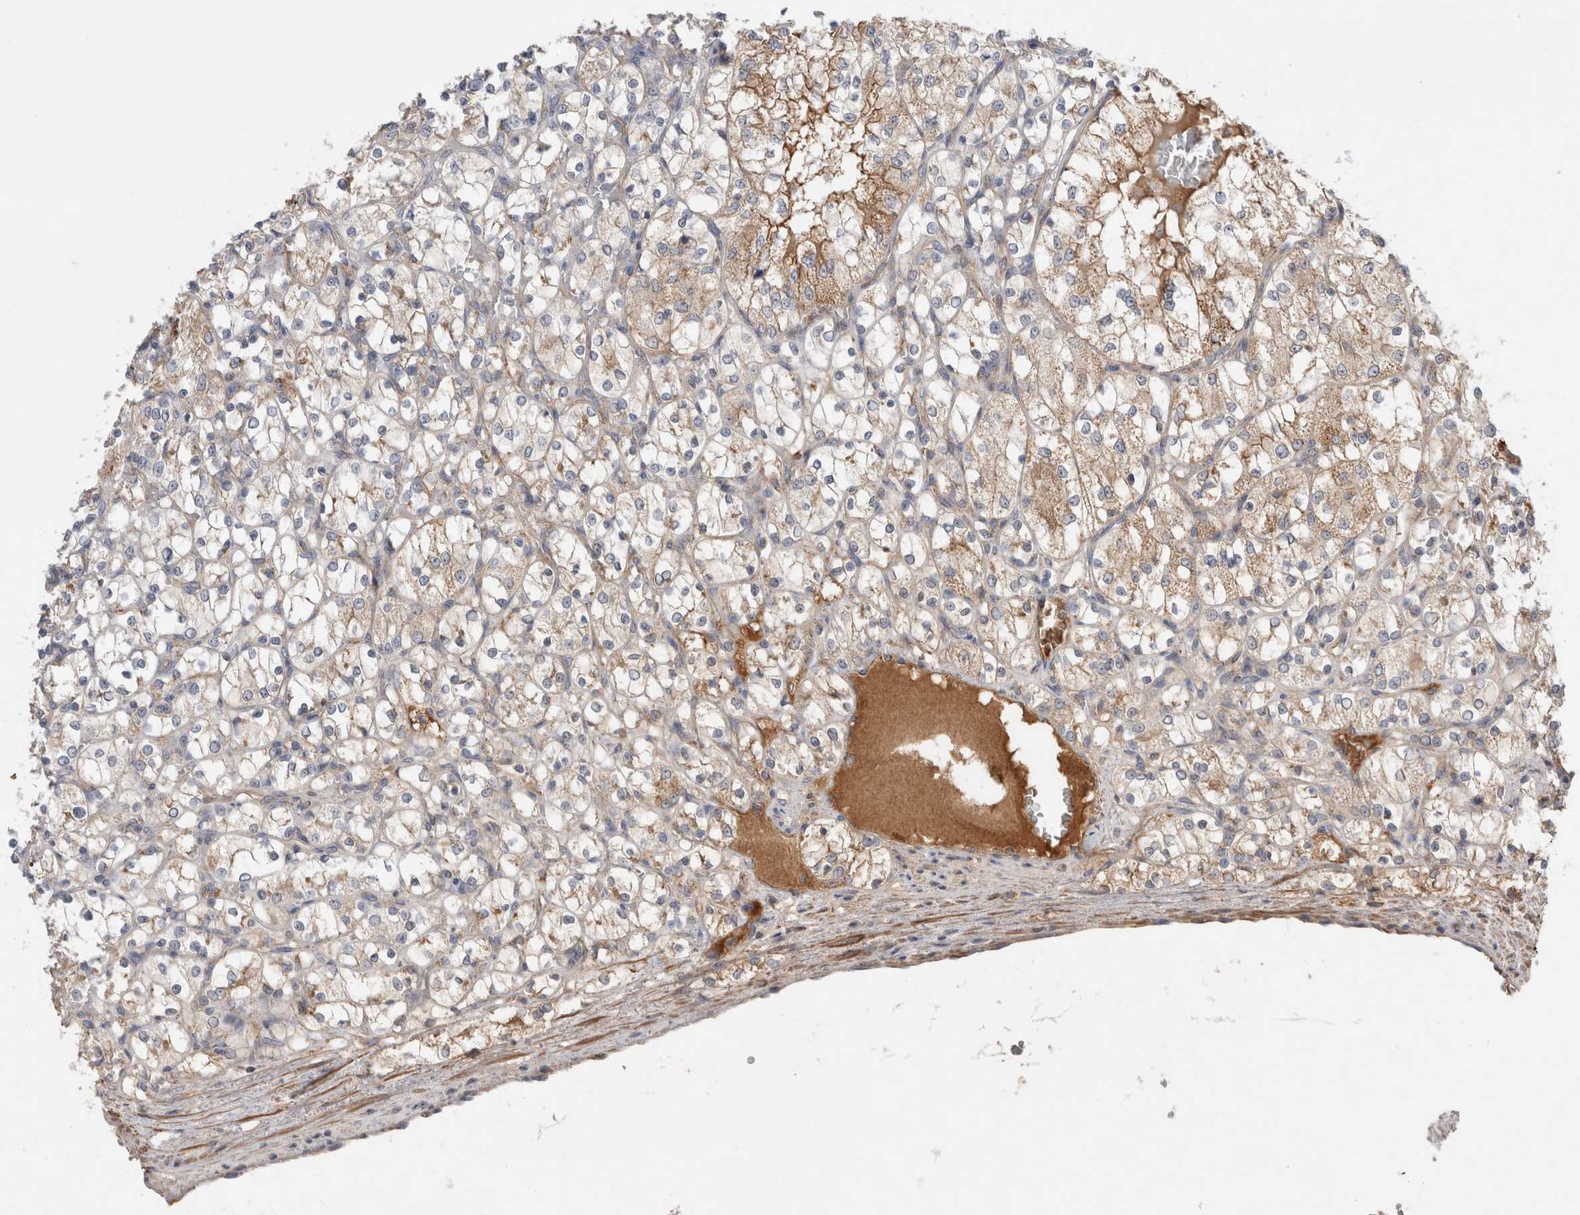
{"staining": {"intensity": "weak", "quantity": "25%-75%", "location": "cytoplasmic/membranous"}, "tissue": "renal cancer", "cell_type": "Tumor cells", "image_type": "cancer", "snomed": [{"axis": "morphology", "description": "Adenocarcinoma, NOS"}, {"axis": "topography", "description": "Kidney"}], "caption": "Weak cytoplasmic/membranous expression is seen in approximately 25%-75% of tumor cells in renal cancer.", "gene": "MRPS28", "patient": {"sex": "female", "age": 69}}